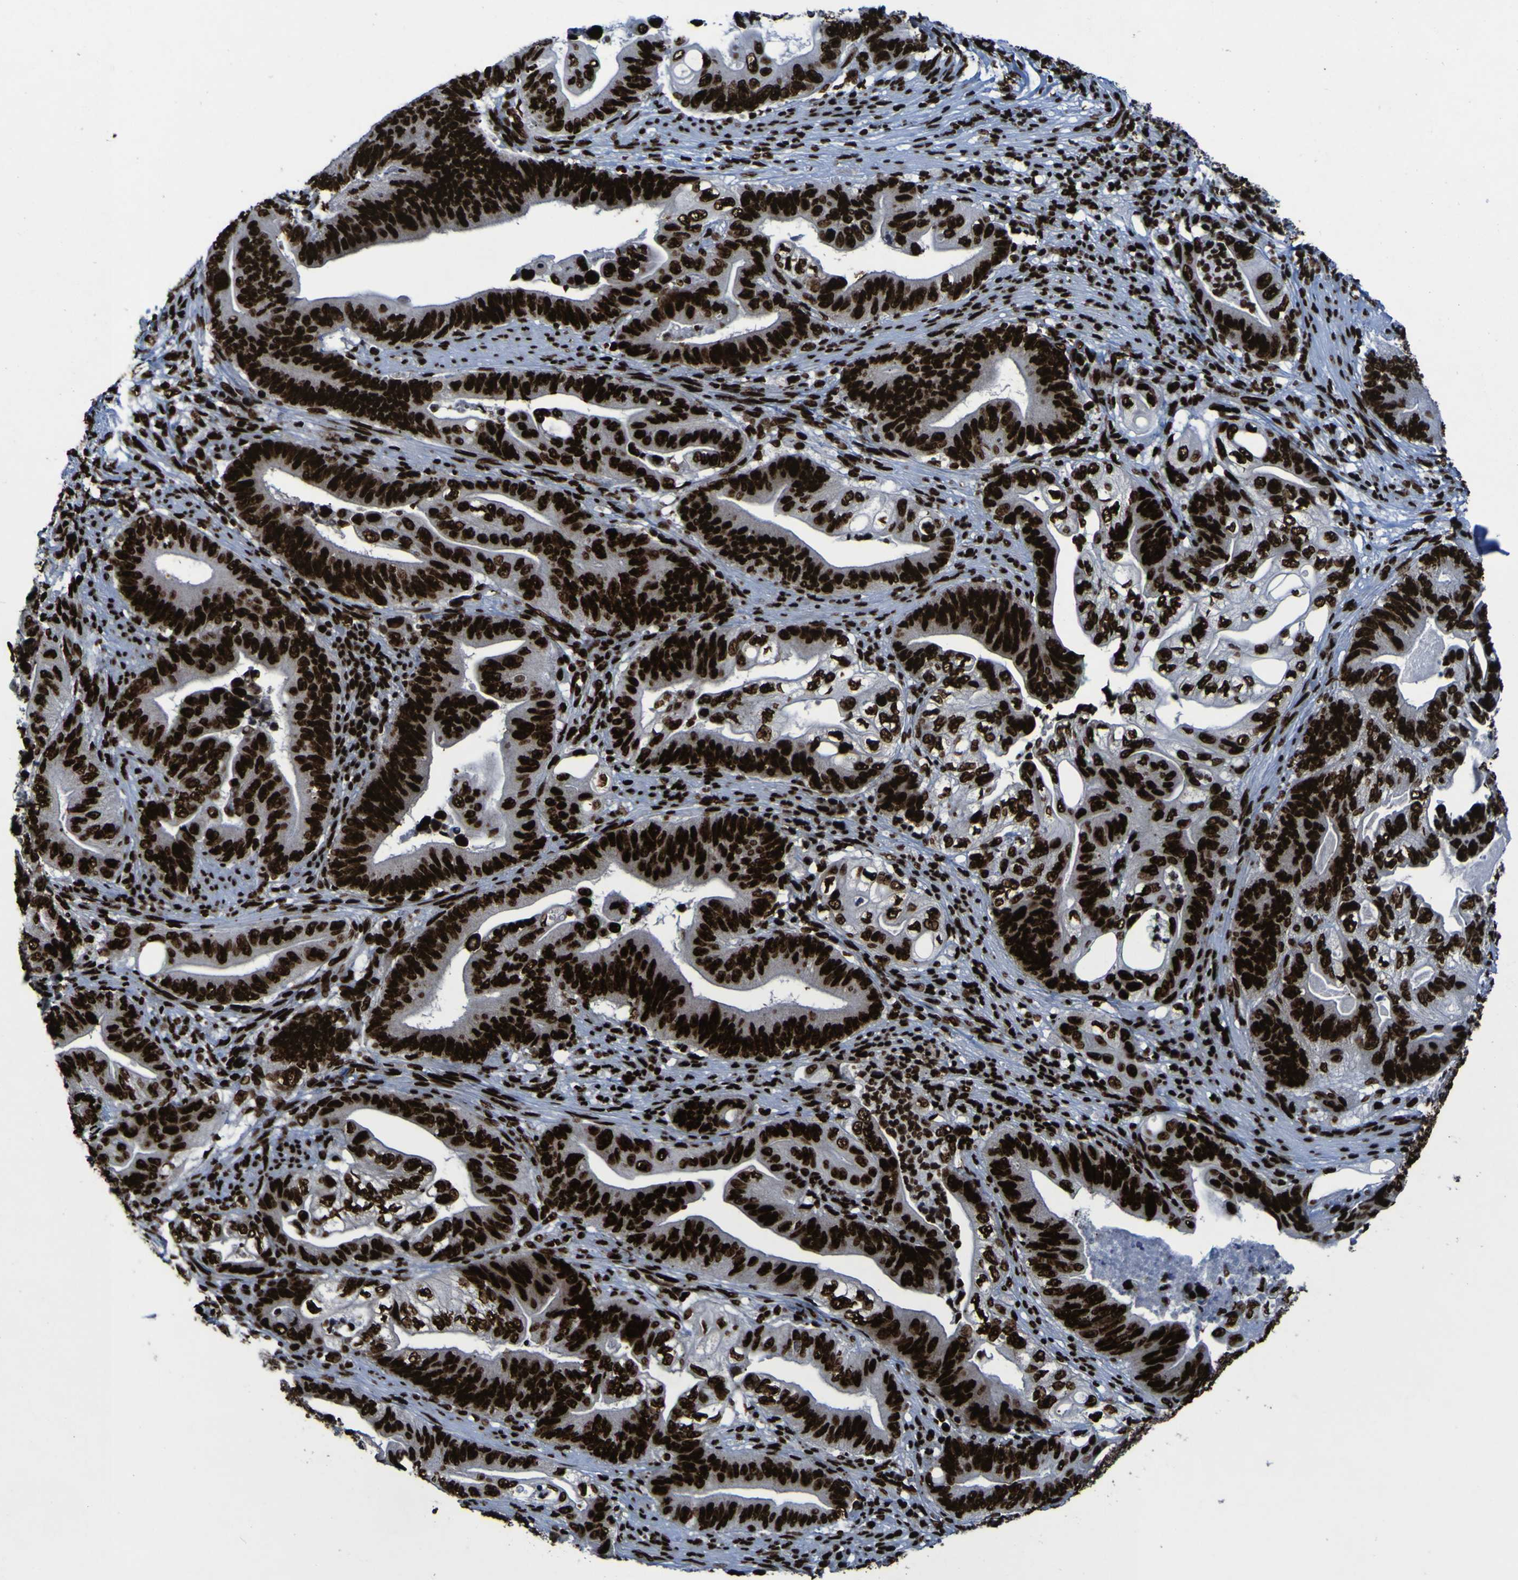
{"staining": {"intensity": "strong", "quantity": ">75%", "location": "nuclear"}, "tissue": "stomach cancer", "cell_type": "Tumor cells", "image_type": "cancer", "snomed": [{"axis": "morphology", "description": "Adenocarcinoma, NOS"}, {"axis": "topography", "description": "Stomach"}], "caption": "The immunohistochemical stain highlights strong nuclear staining in tumor cells of stomach cancer (adenocarcinoma) tissue. The staining was performed using DAB to visualize the protein expression in brown, while the nuclei were stained in blue with hematoxylin (Magnification: 20x).", "gene": "NPM1", "patient": {"sex": "female", "age": 73}}